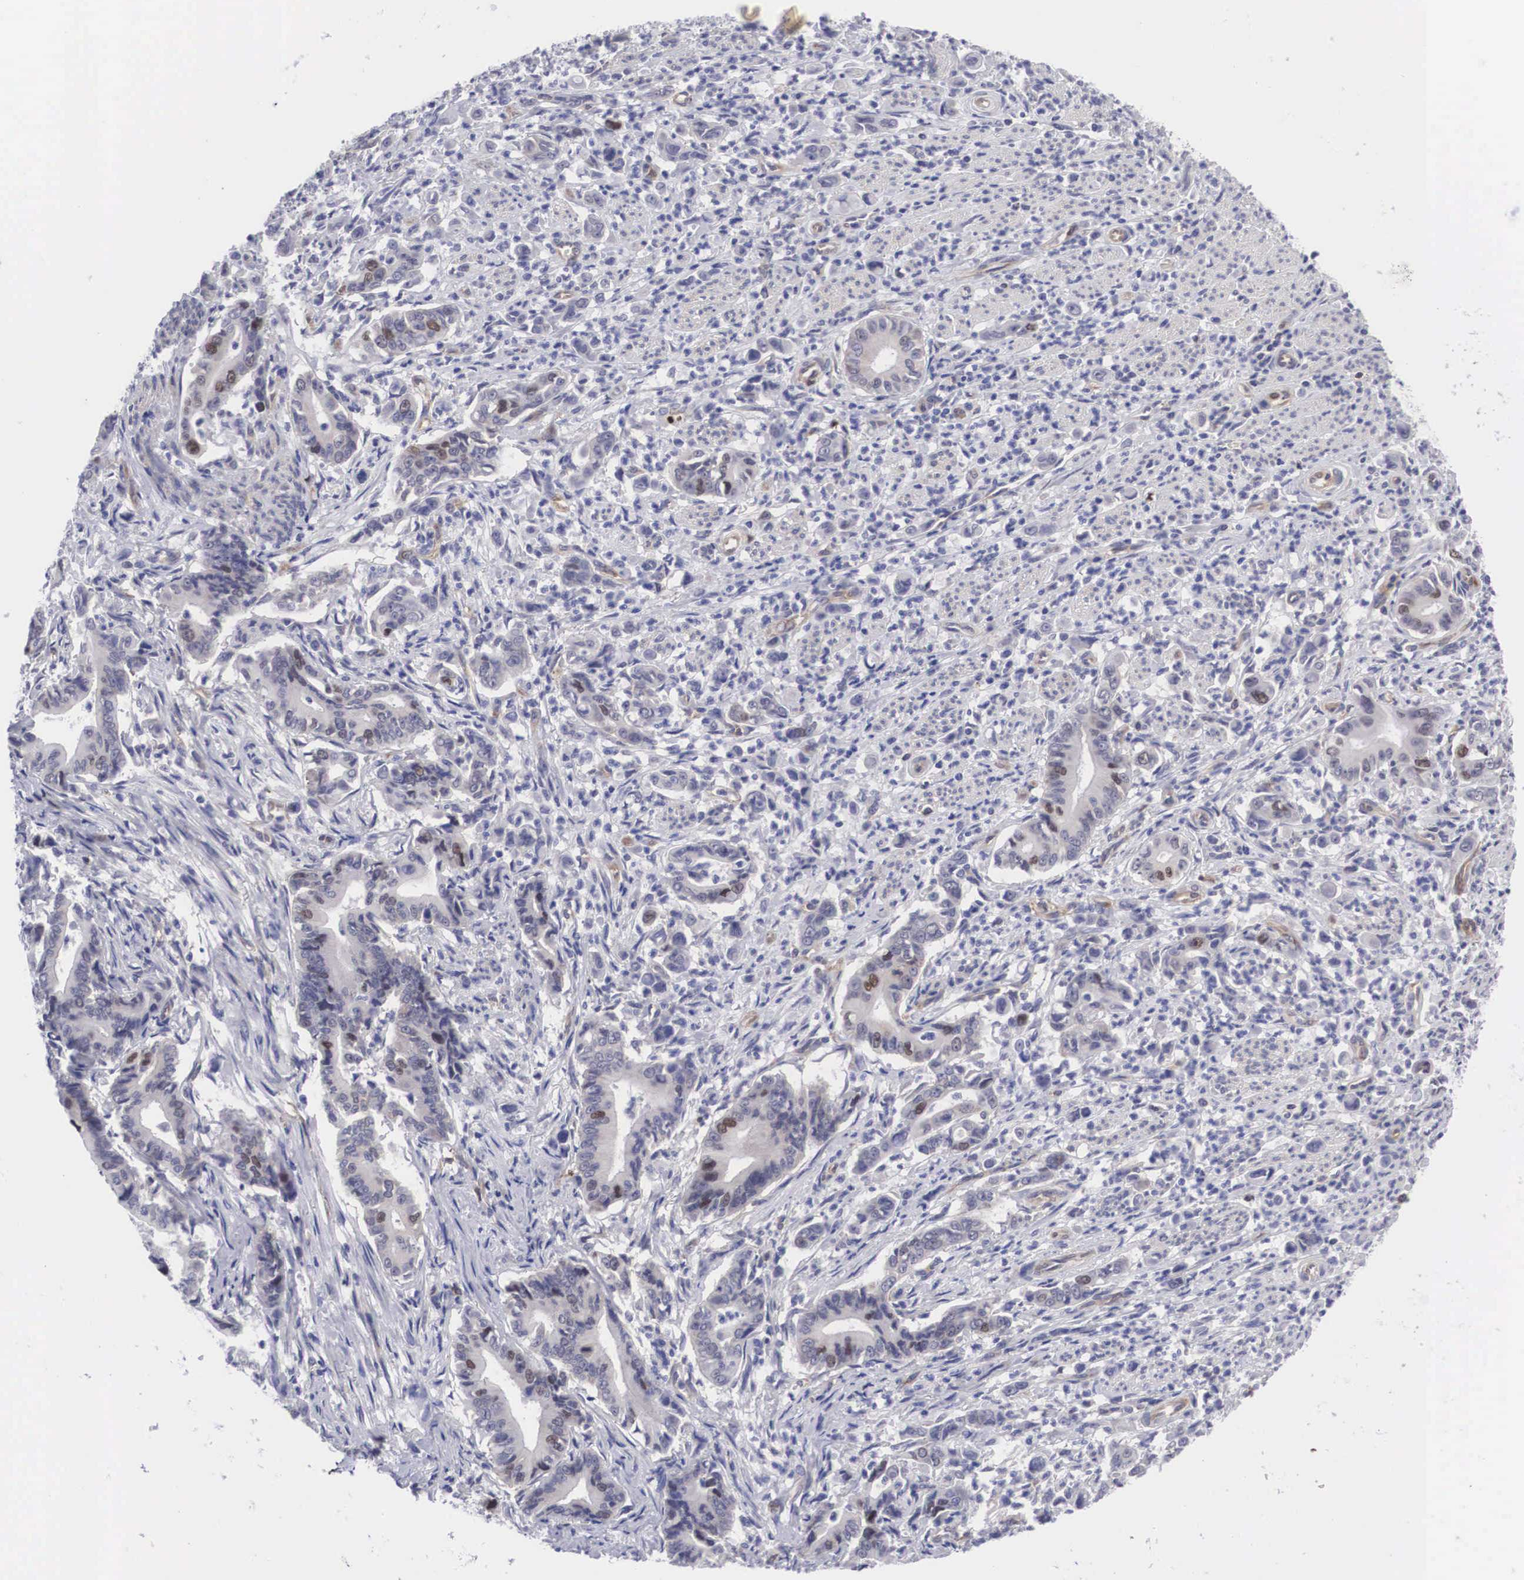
{"staining": {"intensity": "moderate", "quantity": "<25%", "location": "nuclear"}, "tissue": "stomach cancer", "cell_type": "Tumor cells", "image_type": "cancer", "snomed": [{"axis": "morphology", "description": "Adenocarcinoma, NOS"}, {"axis": "topography", "description": "Stomach"}], "caption": "Protein expression analysis of human stomach cancer (adenocarcinoma) reveals moderate nuclear expression in about <25% of tumor cells.", "gene": "MAST4", "patient": {"sex": "female", "age": 76}}